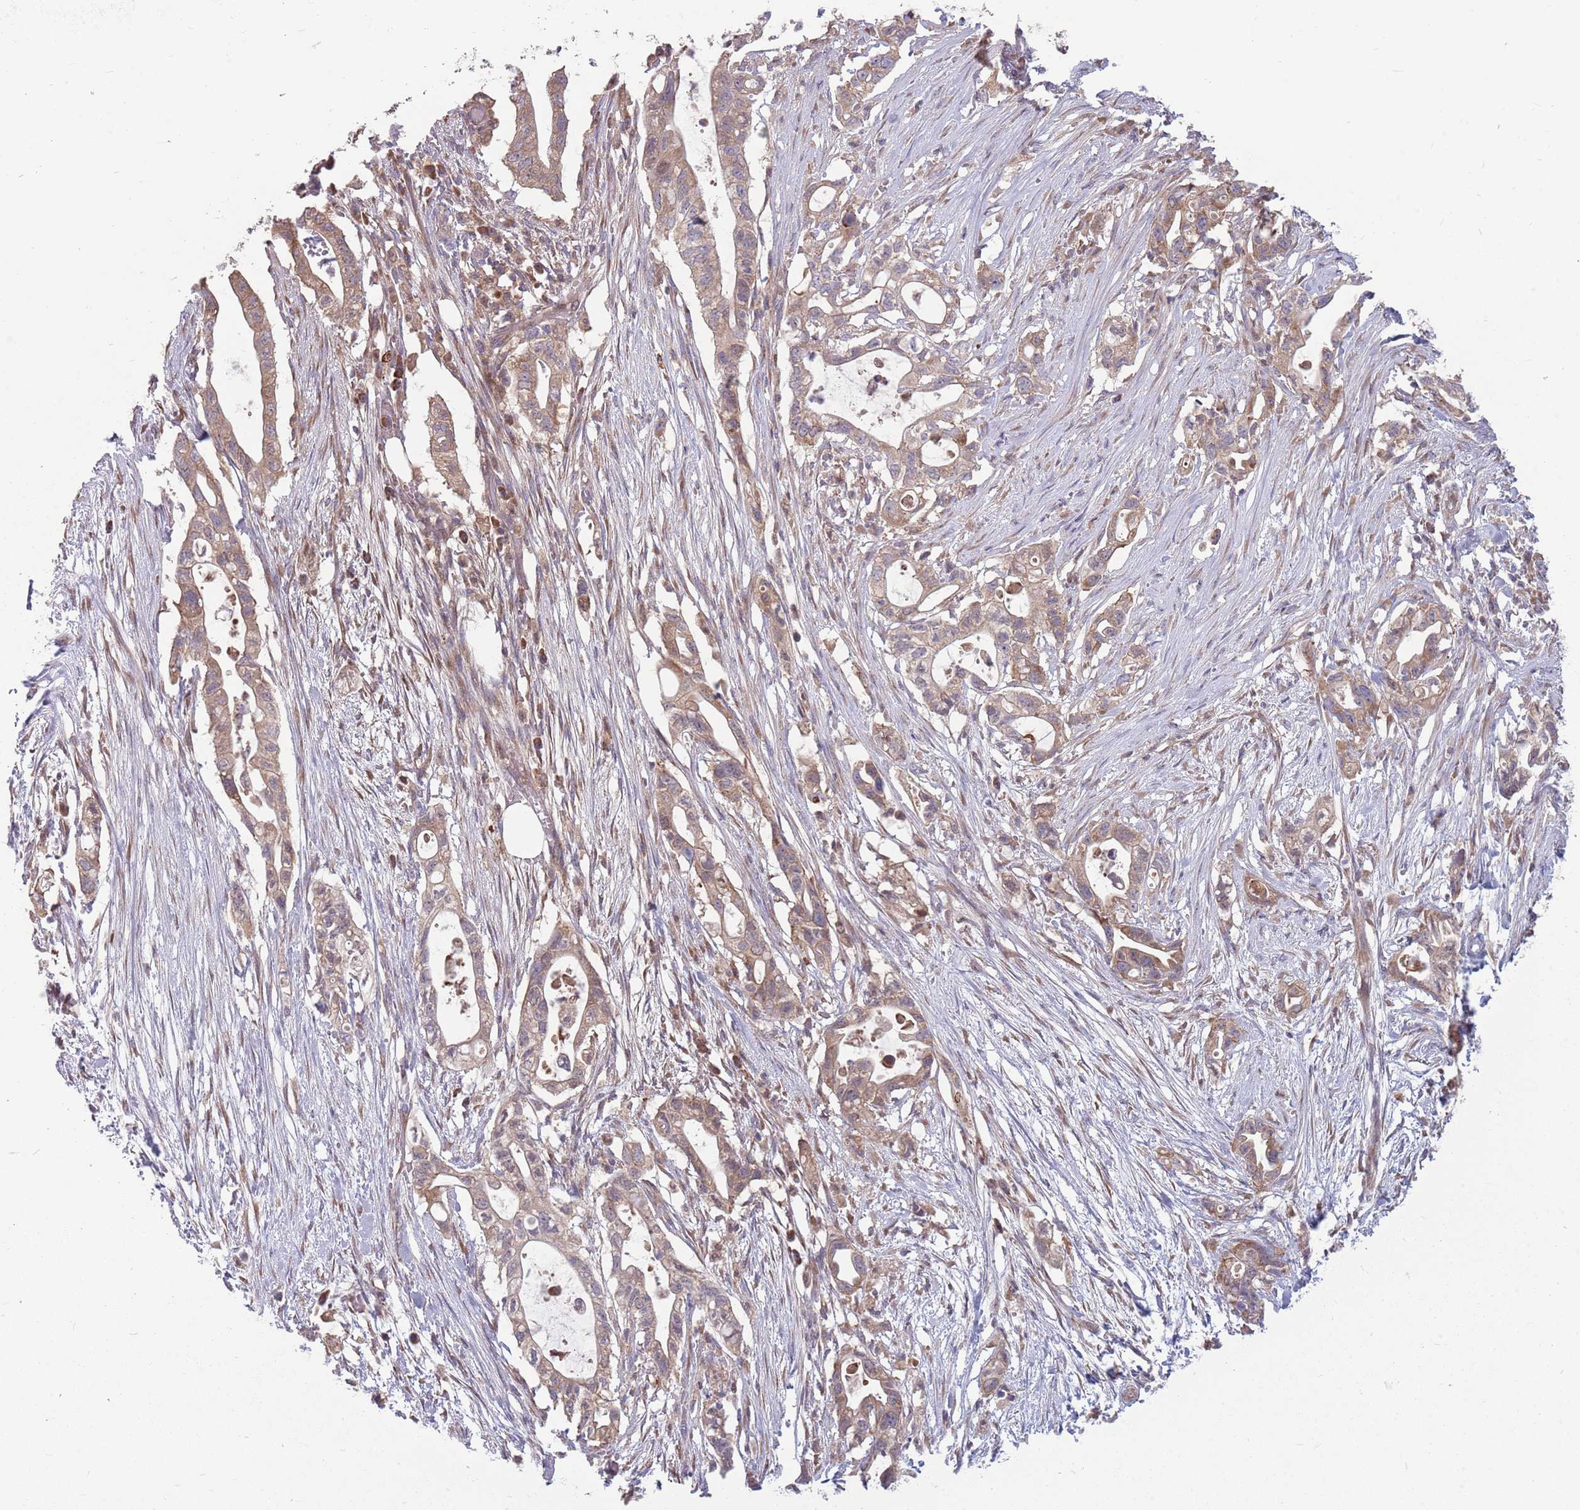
{"staining": {"intensity": "moderate", "quantity": ">75%", "location": "cytoplasmic/membranous"}, "tissue": "pancreatic cancer", "cell_type": "Tumor cells", "image_type": "cancer", "snomed": [{"axis": "morphology", "description": "Adenocarcinoma, NOS"}, {"axis": "topography", "description": "Pancreas"}], "caption": "Pancreatic adenocarcinoma stained for a protein (brown) demonstrates moderate cytoplasmic/membranous positive positivity in about >75% of tumor cells.", "gene": "PPP1R27", "patient": {"sex": "female", "age": 72}}